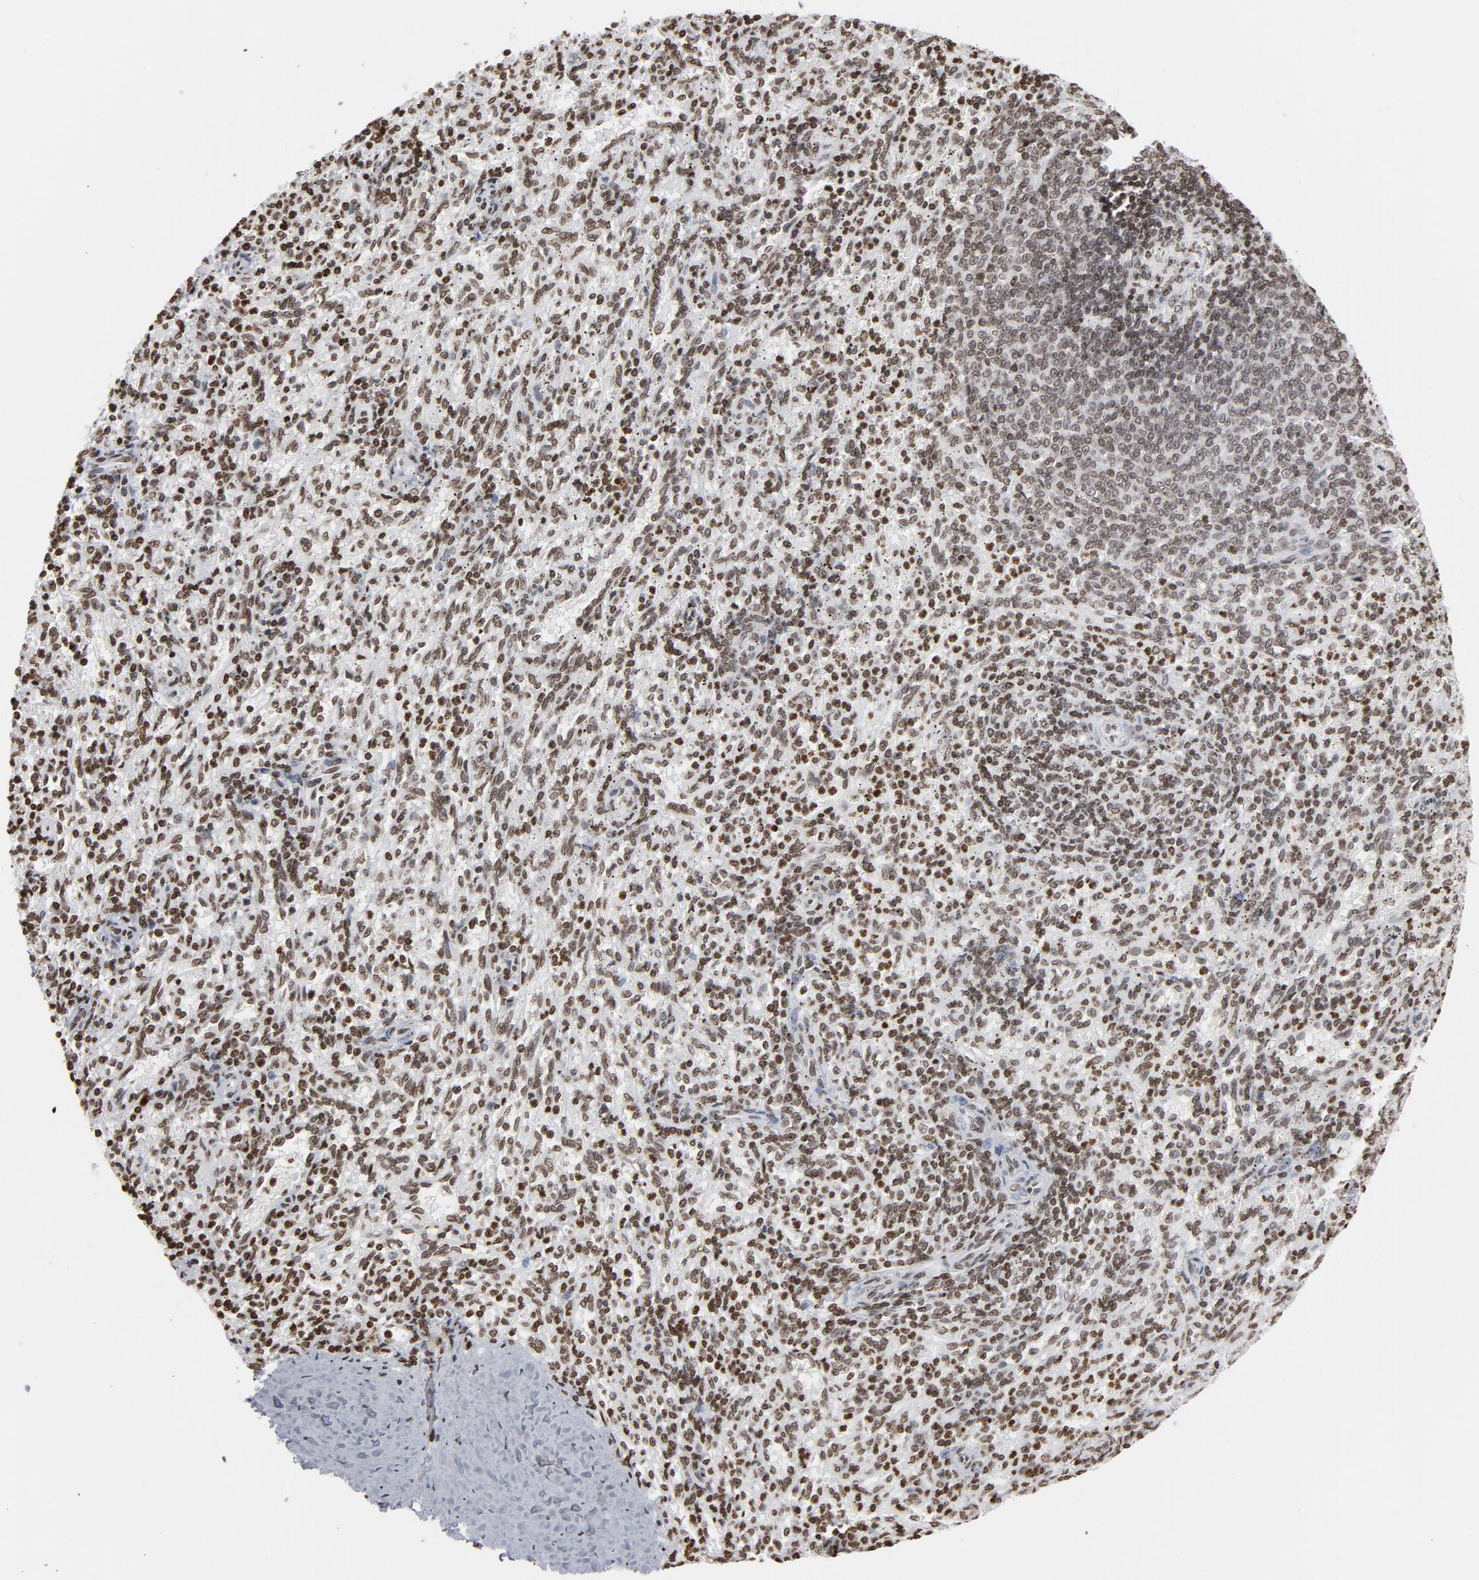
{"staining": {"intensity": "moderate", "quantity": ">75%", "location": "nuclear"}, "tissue": "spleen", "cell_type": "Cells in red pulp", "image_type": "normal", "snomed": [{"axis": "morphology", "description": "Normal tissue, NOS"}, {"axis": "topography", "description": "Spleen"}], "caption": "A brown stain highlights moderate nuclear positivity of a protein in cells in red pulp of benign human spleen. Using DAB (brown) and hematoxylin (blue) stains, captured at high magnification using brightfield microscopy.", "gene": "H2AC12", "patient": {"sex": "female", "age": 10}}